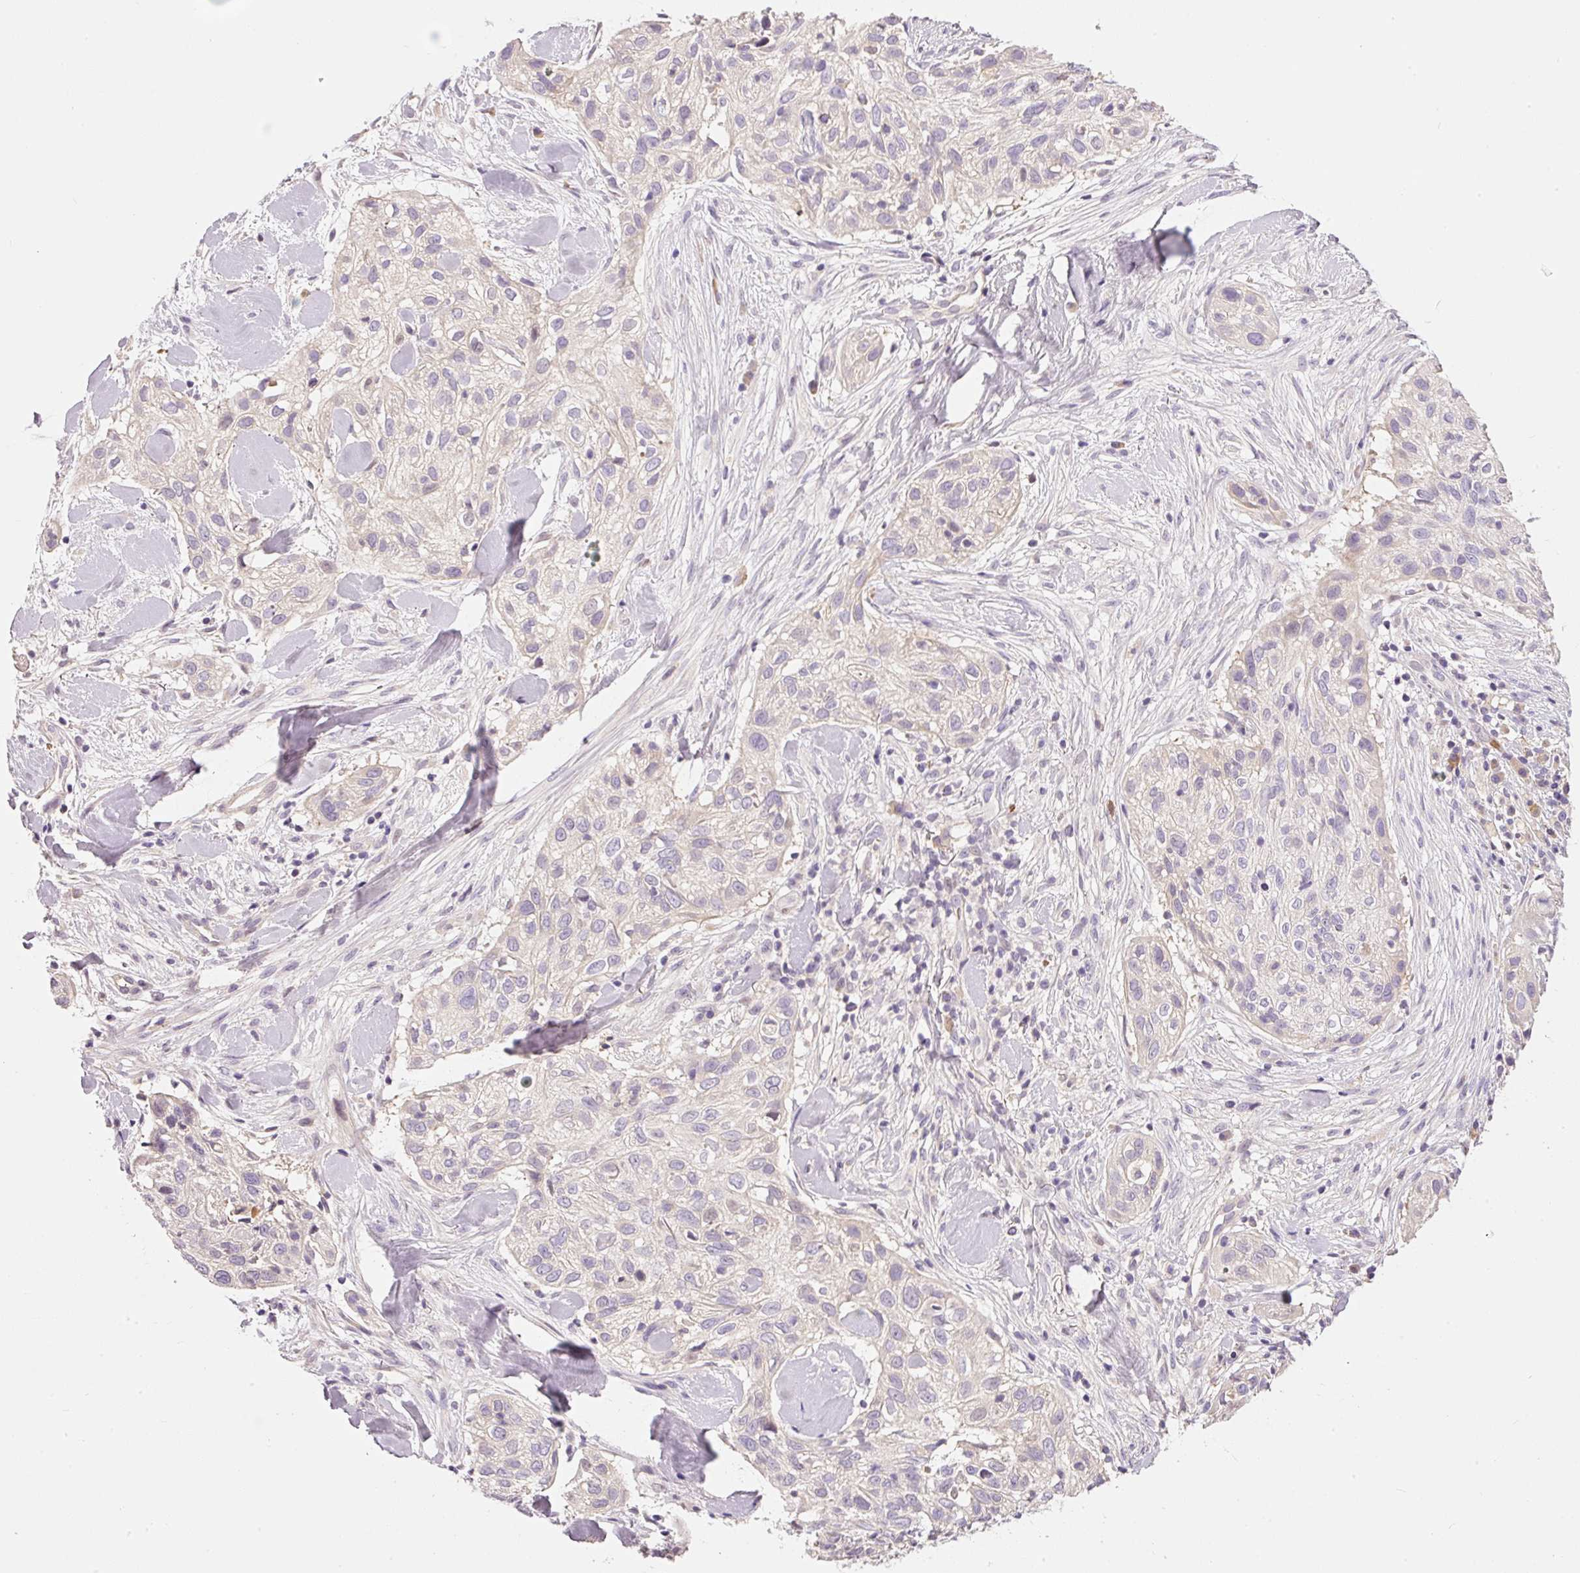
{"staining": {"intensity": "negative", "quantity": "none", "location": "none"}, "tissue": "skin cancer", "cell_type": "Tumor cells", "image_type": "cancer", "snomed": [{"axis": "morphology", "description": "Squamous cell carcinoma, NOS"}, {"axis": "topography", "description": "Skin"}], "caption": "A micrograph of skin squamous cell carcinoma stained for a protein displays no brown staining in tumor cells.", "gene": "CMTM8", "patient": {"sex": "male", "age": 82}}